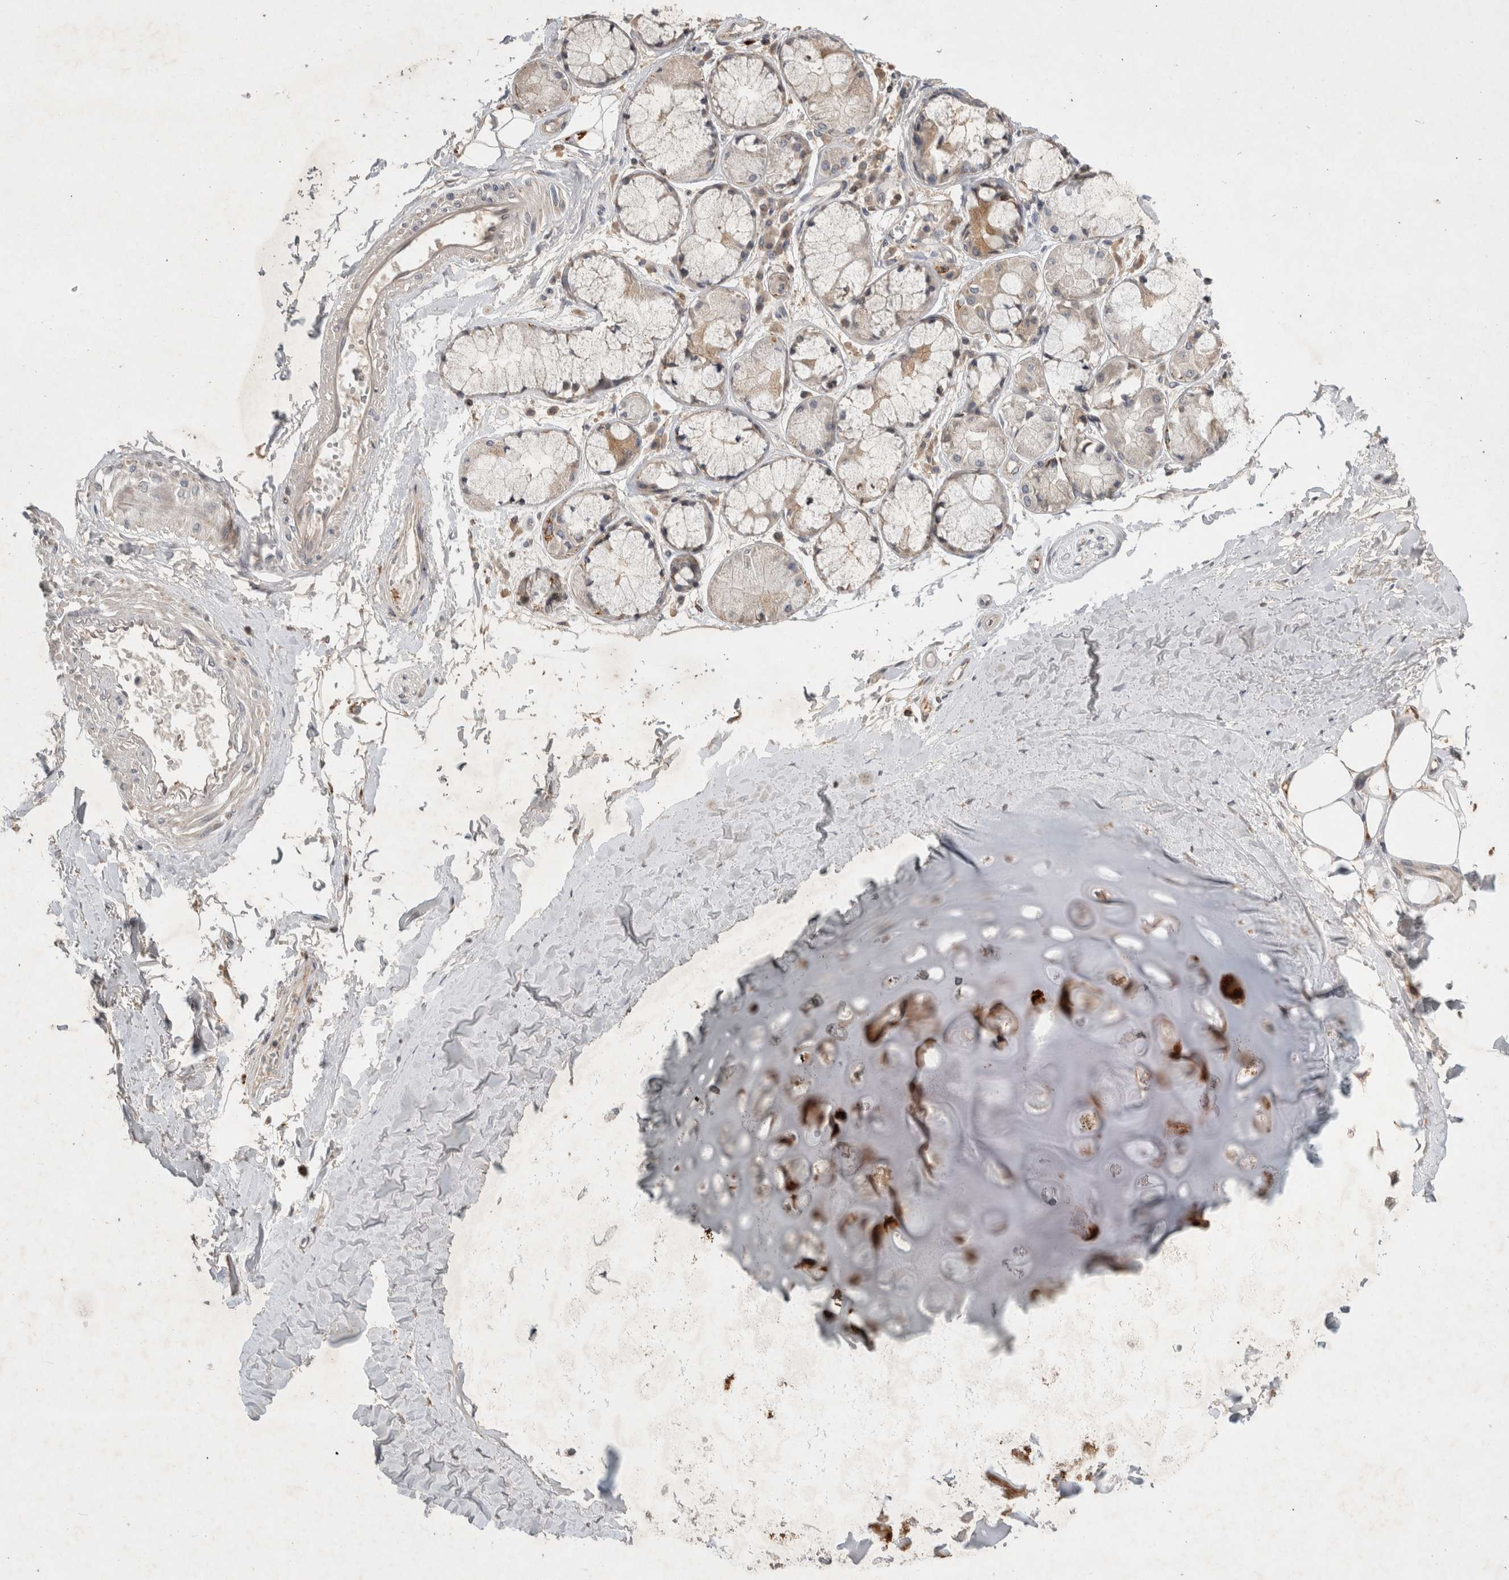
{"staining": {"intensity": "weak", "quantity": ">75%", "location": "cytoplasmic/membranous"}, "tissue": "adipose tissue", "cell_type": "Adipocytes", "image_type": "normal", "snomed": [{"axis": "morphology", "description": "Normal tissue, NOS"}, {"axis": "topography", "description": "Bronchus"}], "caption": "Immunohistochemical staining of benign adipose tissue exhibits low levels of weak cytoplasmic/membranous positivity in approximately >75% of adipocytes. The protein of interest is shown in brown color, while the nuclei are stained blue.", "gene": "SERAC1", "patient": {"sex": "male", "age": 66}}